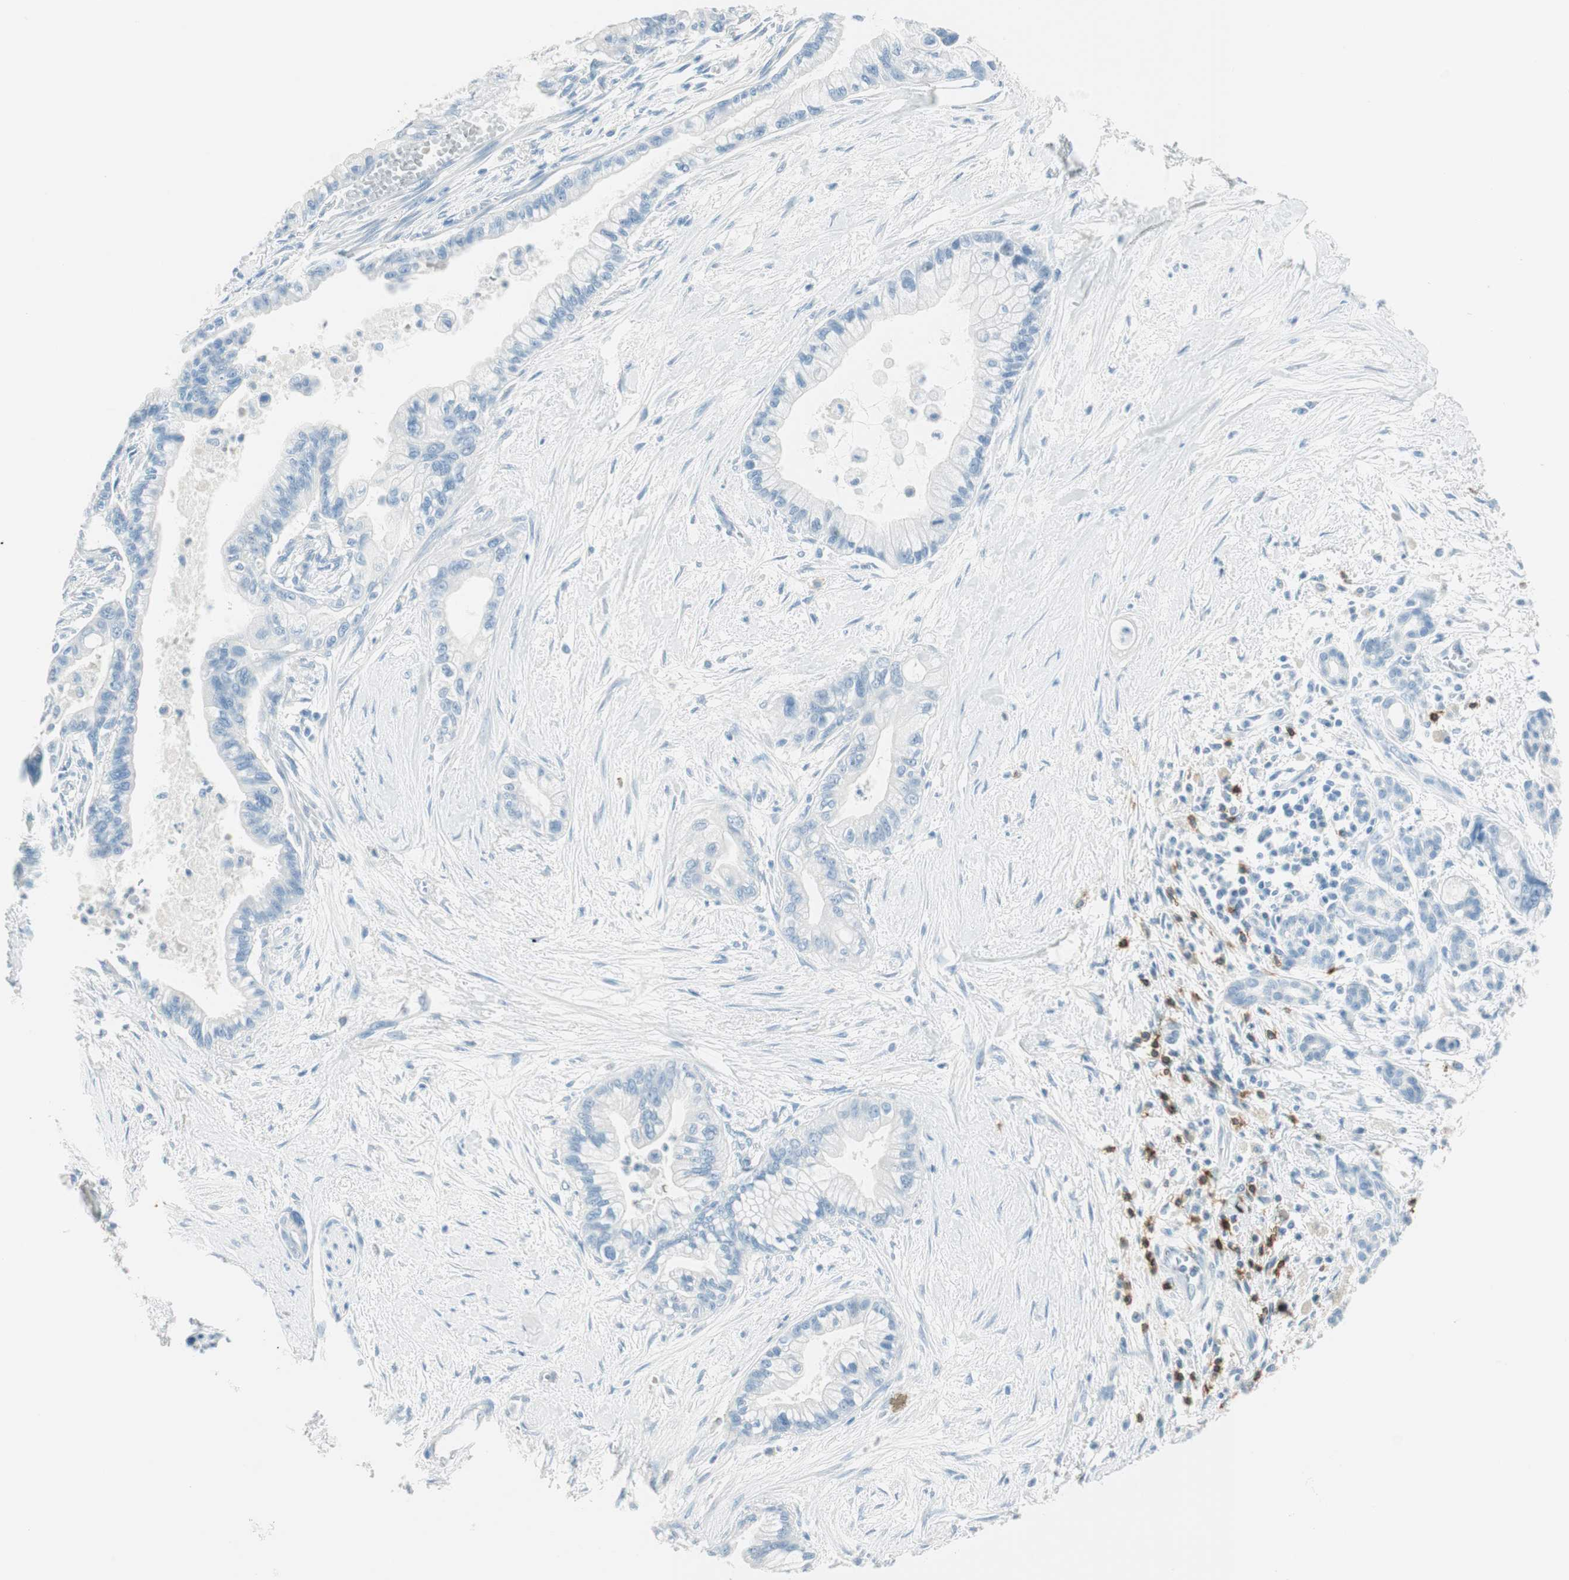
{"staining": {"intensity": "negative", "quantity": "none", "location": "none"}, "tissue": "pancreatic cancer", "cell_type": "Tumor cells", "image_type": "cancer", "snomed": [{"axis": "morphology", "description": "Adenocarcinoma, NOS"}, {"axis": "topography", "description": "Pancreas"}], "caption": "This photomicrograph is of pancreatic cancer (adenocarcinoma) stained with immunohistochemistry to label a protein in brown with the nuclei are counter-stained blue. There is no expression in tumor cells. (Brightfield microscopy of DAB (3,3'-diaminobenzidine) immunohistochemistry at high magnification).", "gene": "TNFRSF13C", "patient": {"sex": "male", "age": 70}}